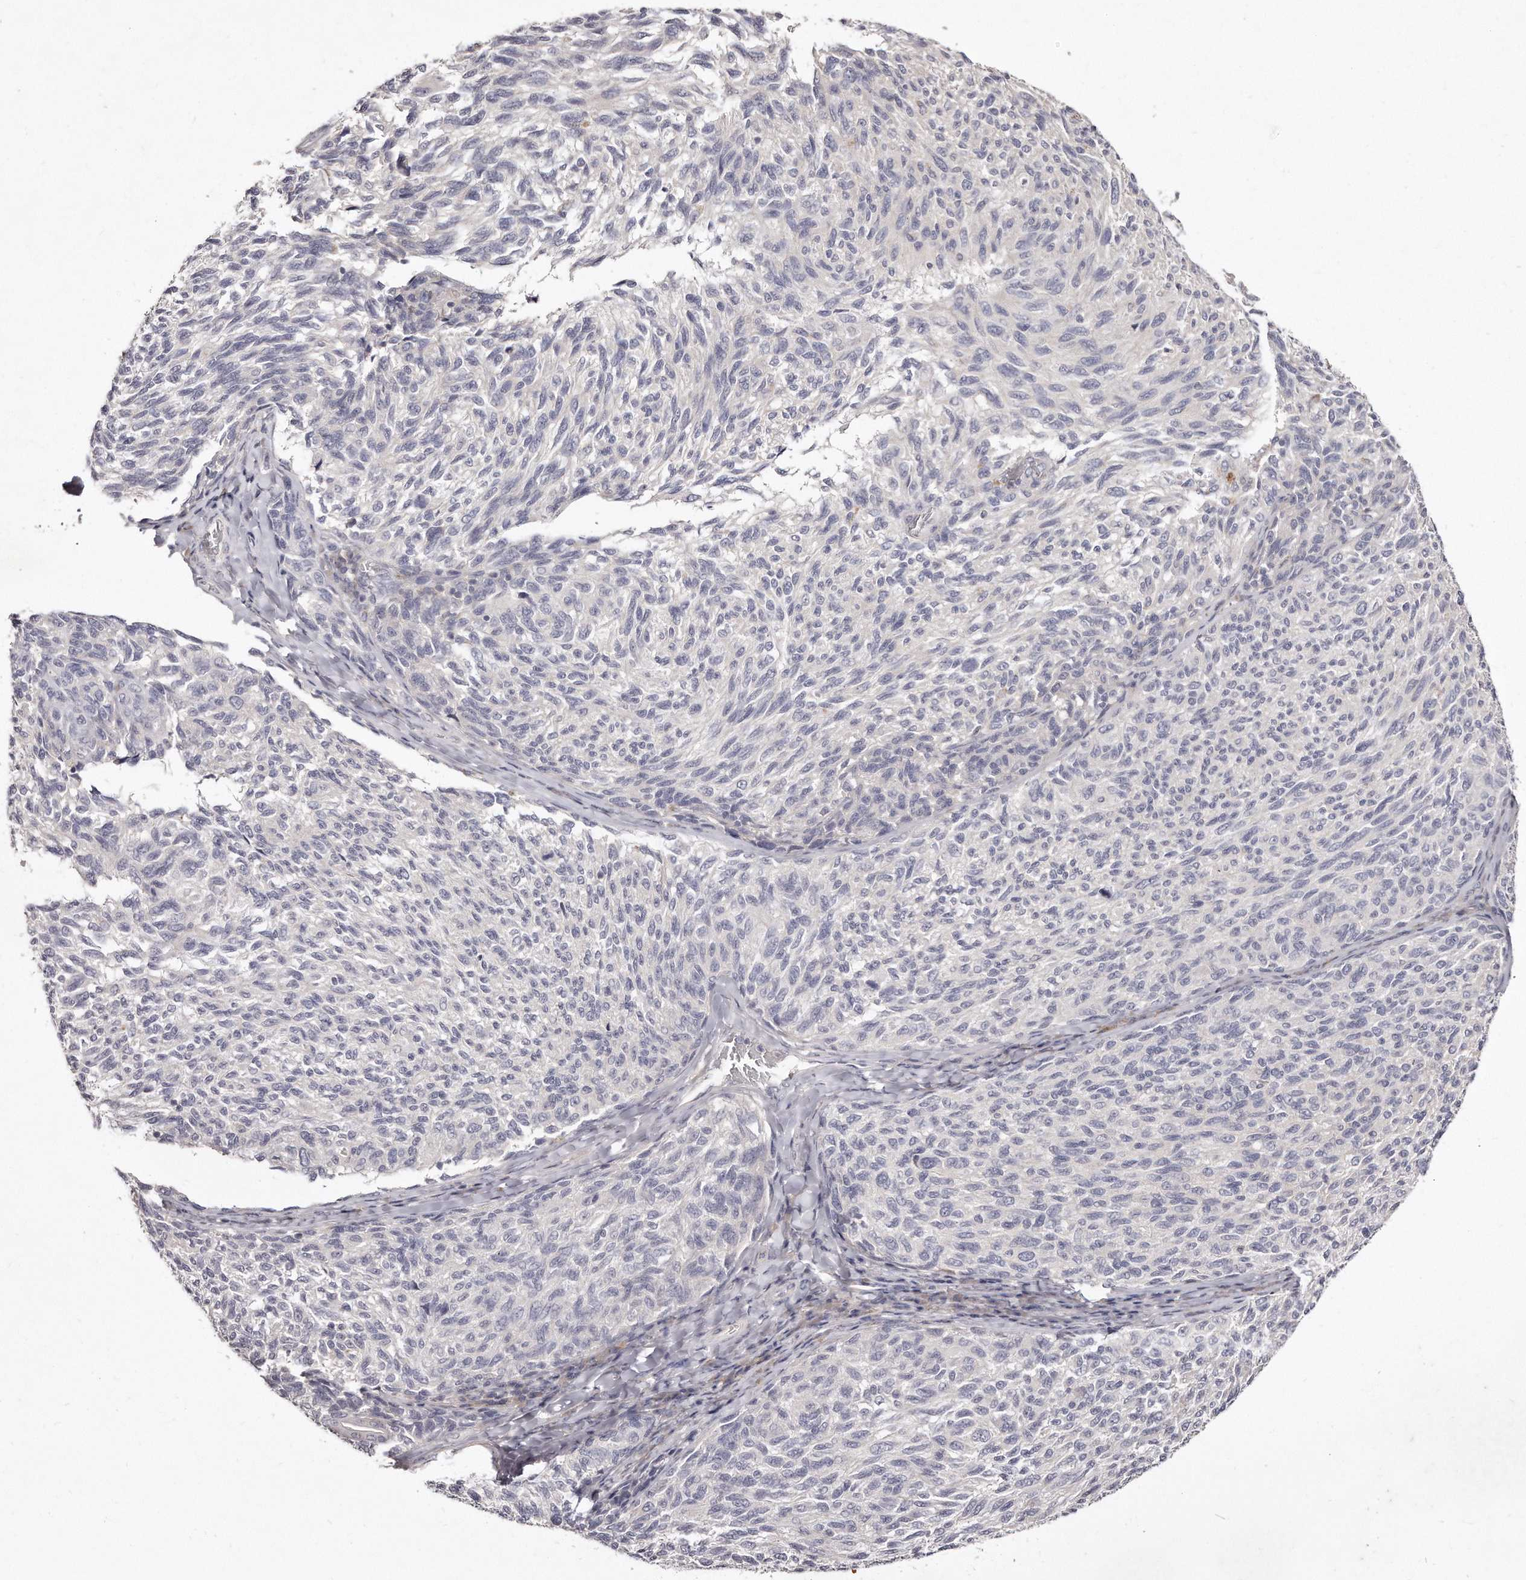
{"staining": {"intensity": "negative", "quantity": "none", "location": "none"}, "tissue": "melanoma", "cell_type": "Tumor cells", "image_type": "cancer", "snomed": [{"axis": "morphology", "description": "Malignant melanoma, NOS"}, {"axis": "topography", "description": "Skin"}], "caption": "Human malignant melanoma stained for a protein using immunohistochemistry demonstrates no positivity in tumor cells.", "gene": "TTLL4", "patient": {"sex": "female", "age": 73}}